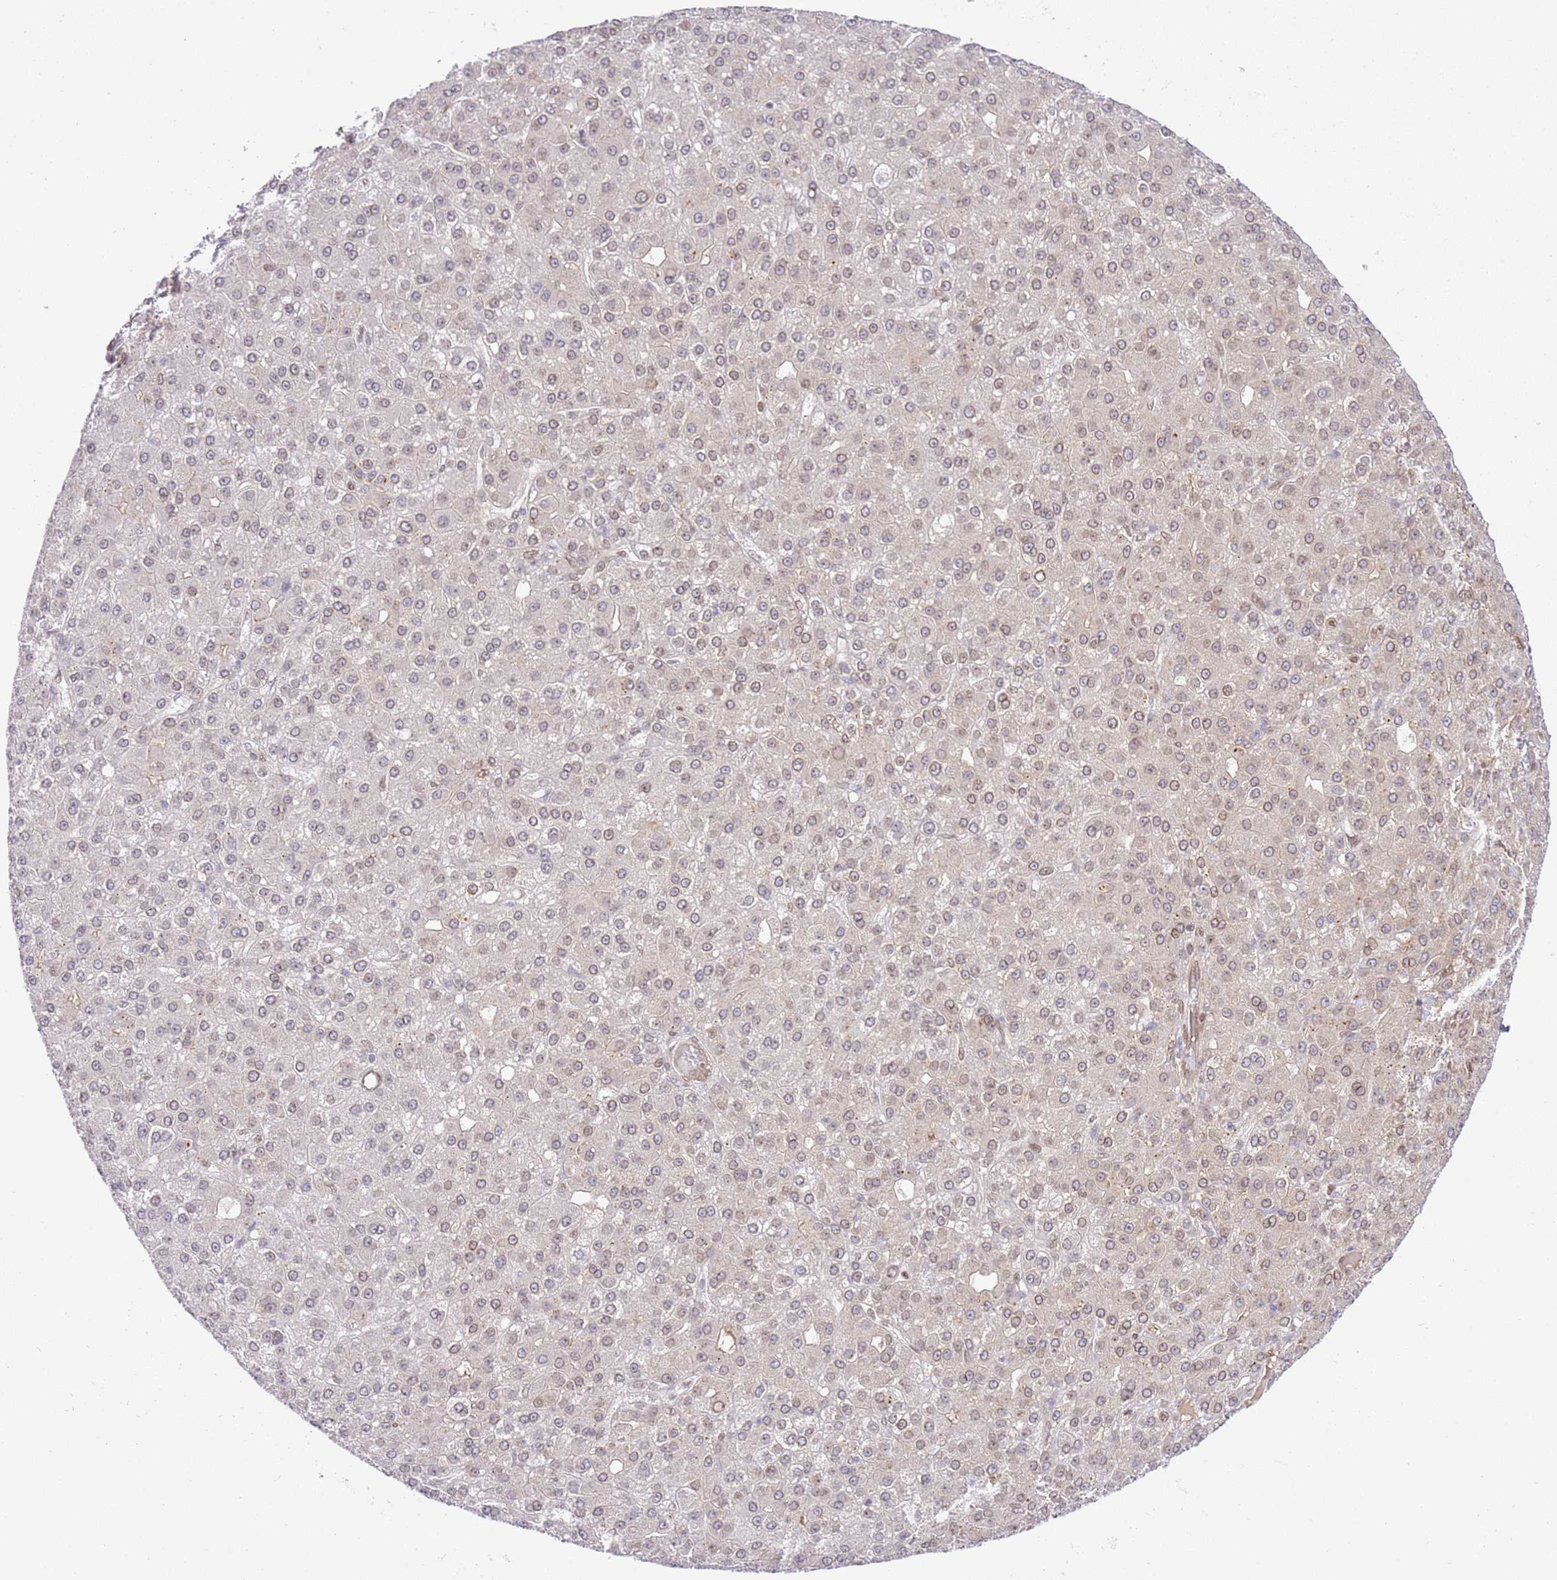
{"staining": {"intensity": "weak", "quantity": "<25%", "location": "cytoplasmic/membranous,nuclear"}, "tissue": "liver cancer", "cell_type": "Tumor cells", "image_type": "cancer", "snomed": [{"axis": "morphology", "description": "Carcinoma, Hepatocellular, NOS"}, {"axis": "topography", "description": "Liver"}], "caption": "There is no significant staining in tumor cells of hepatocellular carcinoma (liver).", "gene": "TRIM37", "patient": {"sex": "male", "age": 67}}